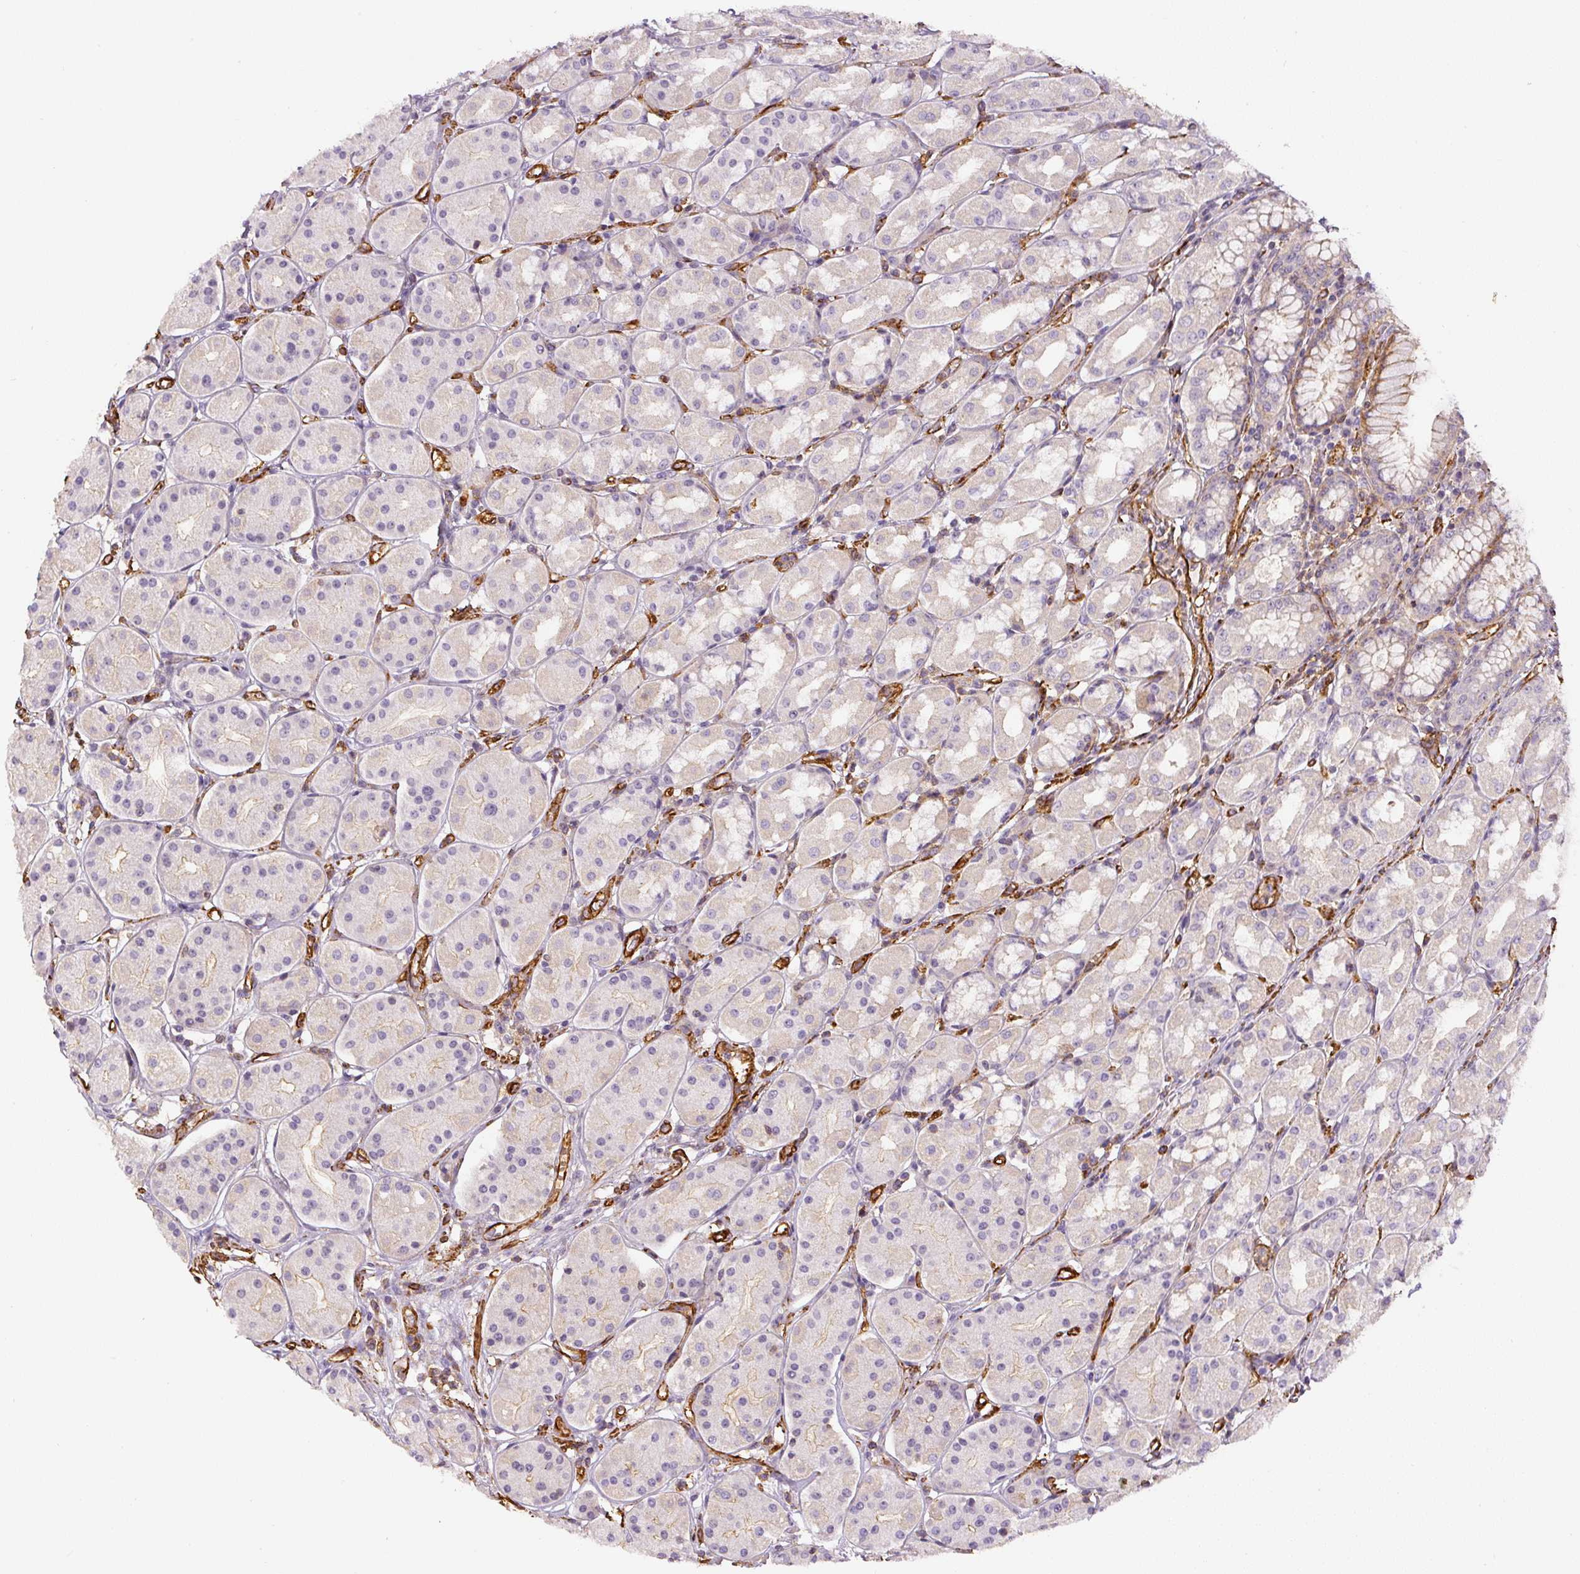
{"staining": {"intensity": "weak", "quantity": "<25%", "location": "cytoplasmic/membranous"}, "tissue": "stomach", "cell_type": "Glandular cells", "image_type": "normal", "snomed": [{"axis": "morphology", "description": "Normal tissue, NOS"}, {"axis": "topography", "description": "Stomach"}, {"axis": "topography", "description": "Stomach, lower"}], "caption": "Human stomach stained for a protein using immunohistochemistry displays no positivity in glandular cells.", "gene": "MYL12A", "patient": {"sex": "female", "age": 56}}